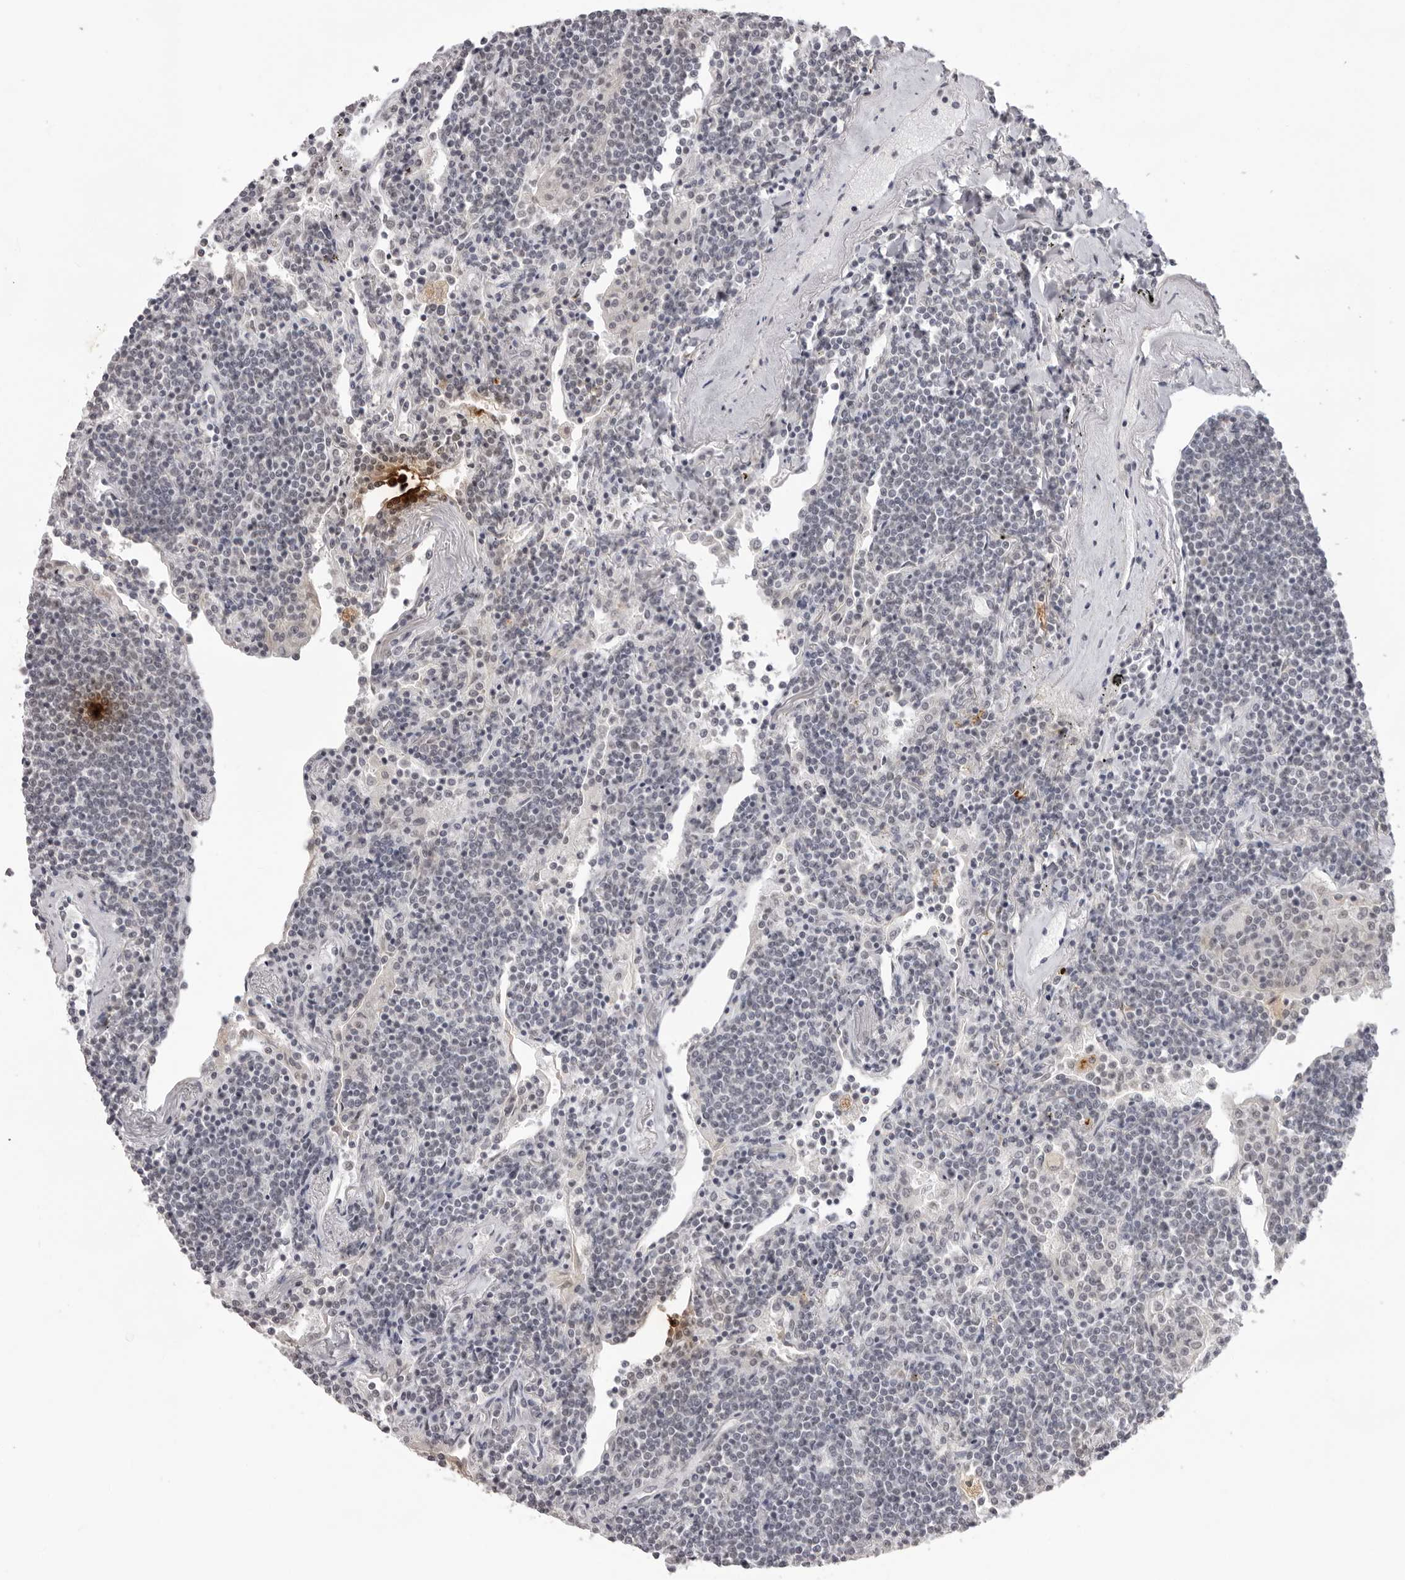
{"staining": {"intensity": "negative", "quantity": "none", "location": "none"}, "tissue": "lymphoma", "cell_type": "Tumor cells", "image_type": "cancer", "snomed": [{"axis": "morphology", "description": "Malignant lymphoma, non-Hodgkin's type, Low grade"}, {"axis": "topography", "description": "Lung"}], "caption": "An immunohistochemistry histopathology image of lymphoma is shown. There is no staining in tumor cells of lymphoma.", "gene": "NTM", "patient": {"sex": "female", "age": 71}}